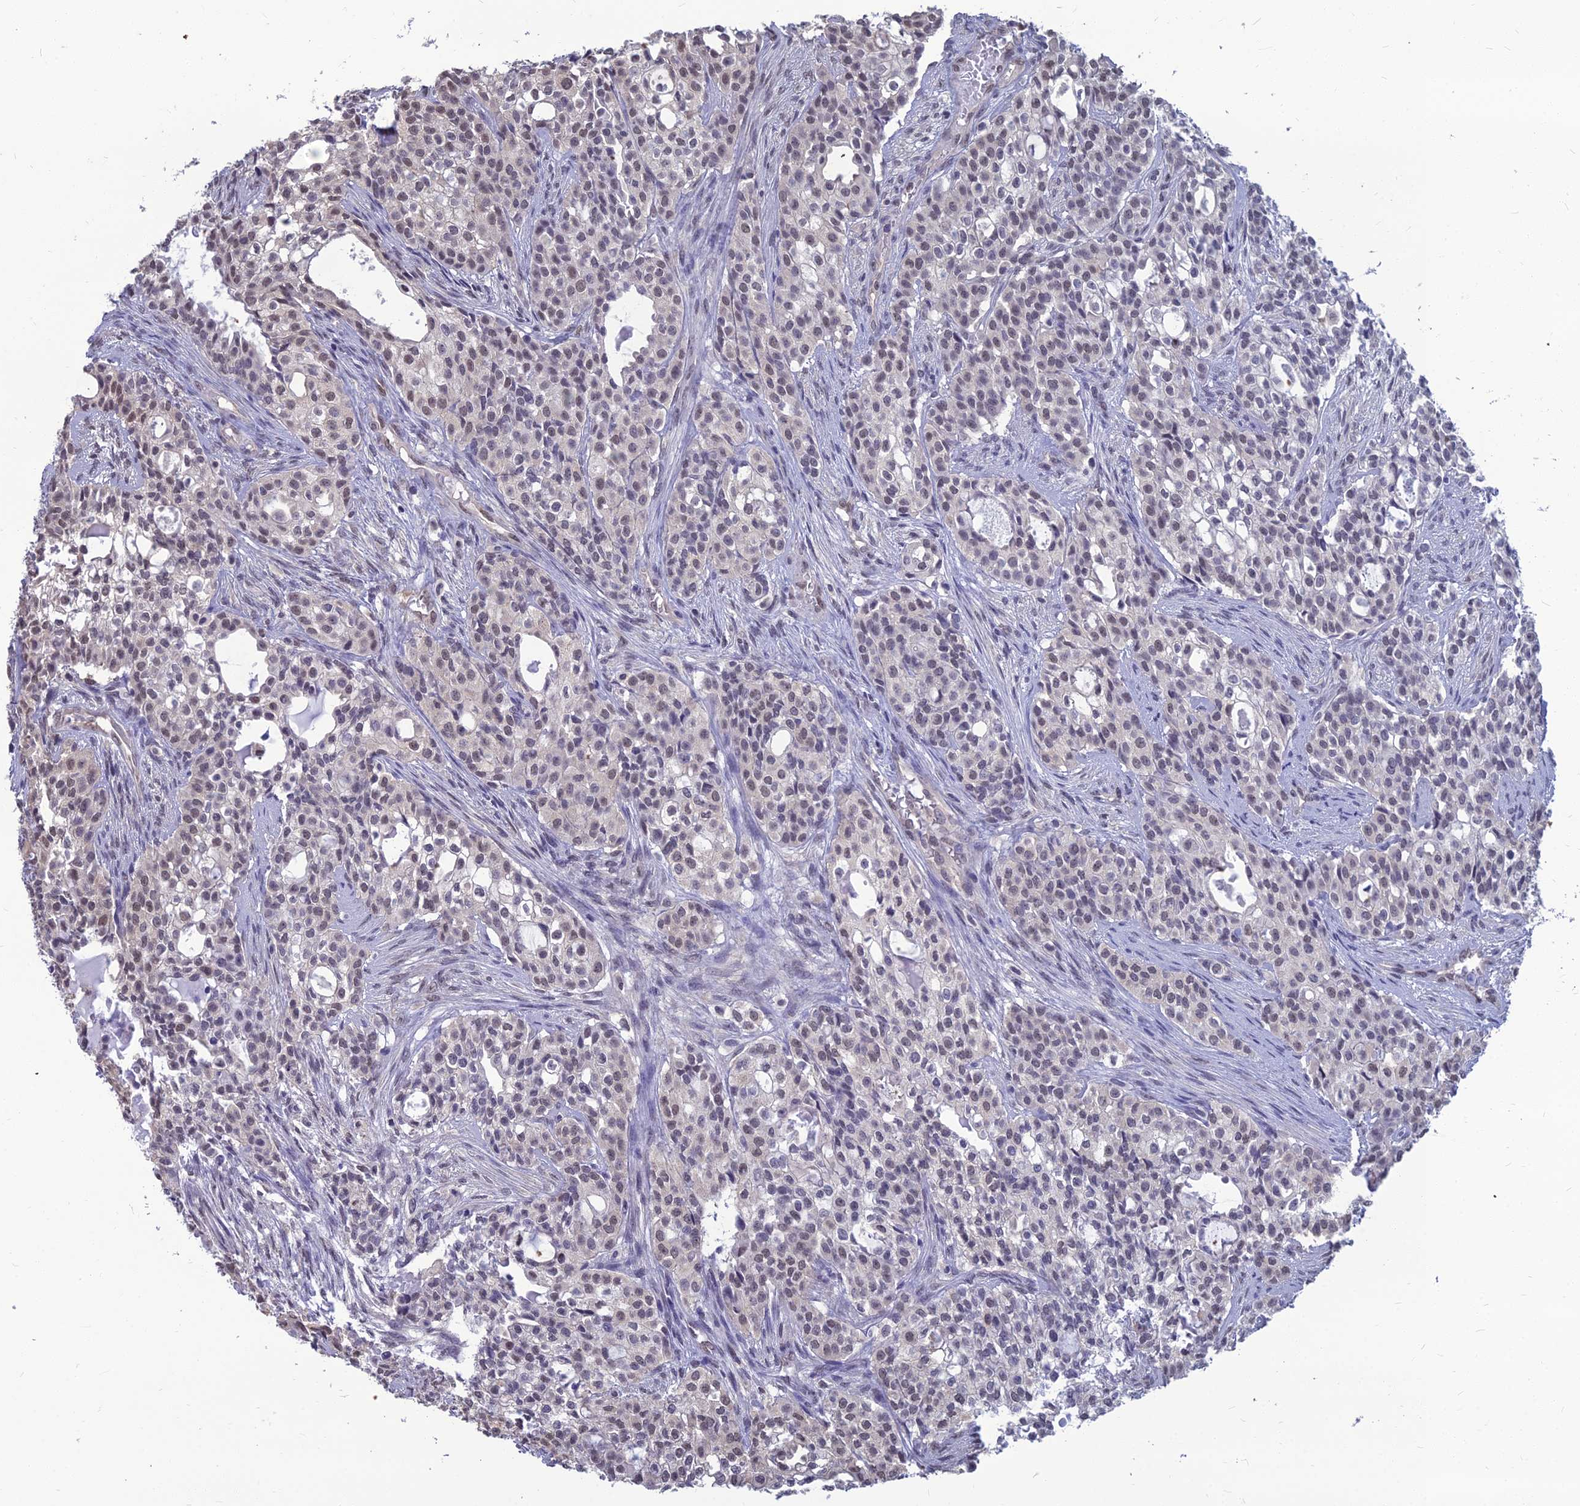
{"staining": {"intensity": "weak", "quantity": "<25%", "location": "nuclear"}, "tissue": "head and neck cancer", "cell_type": "Tumor cells", "image_type": "cancer", "snomed": [{"axis": "morphology", "description": "Adenocarcinoma, NOS"}, {"axis": "topography", "description": "Head-Neck"}], "caption": "Immunohistochemistry (IHC) photomicrograph of neoplastic tissue: human adenocarcinoma (head and neck) stained with DAB (3,3'-diaminobenzidine) displays no significant protein staining in tumor cells.", "gene": "SRSF7", "patient": {"sex": "male", "age": 81}}